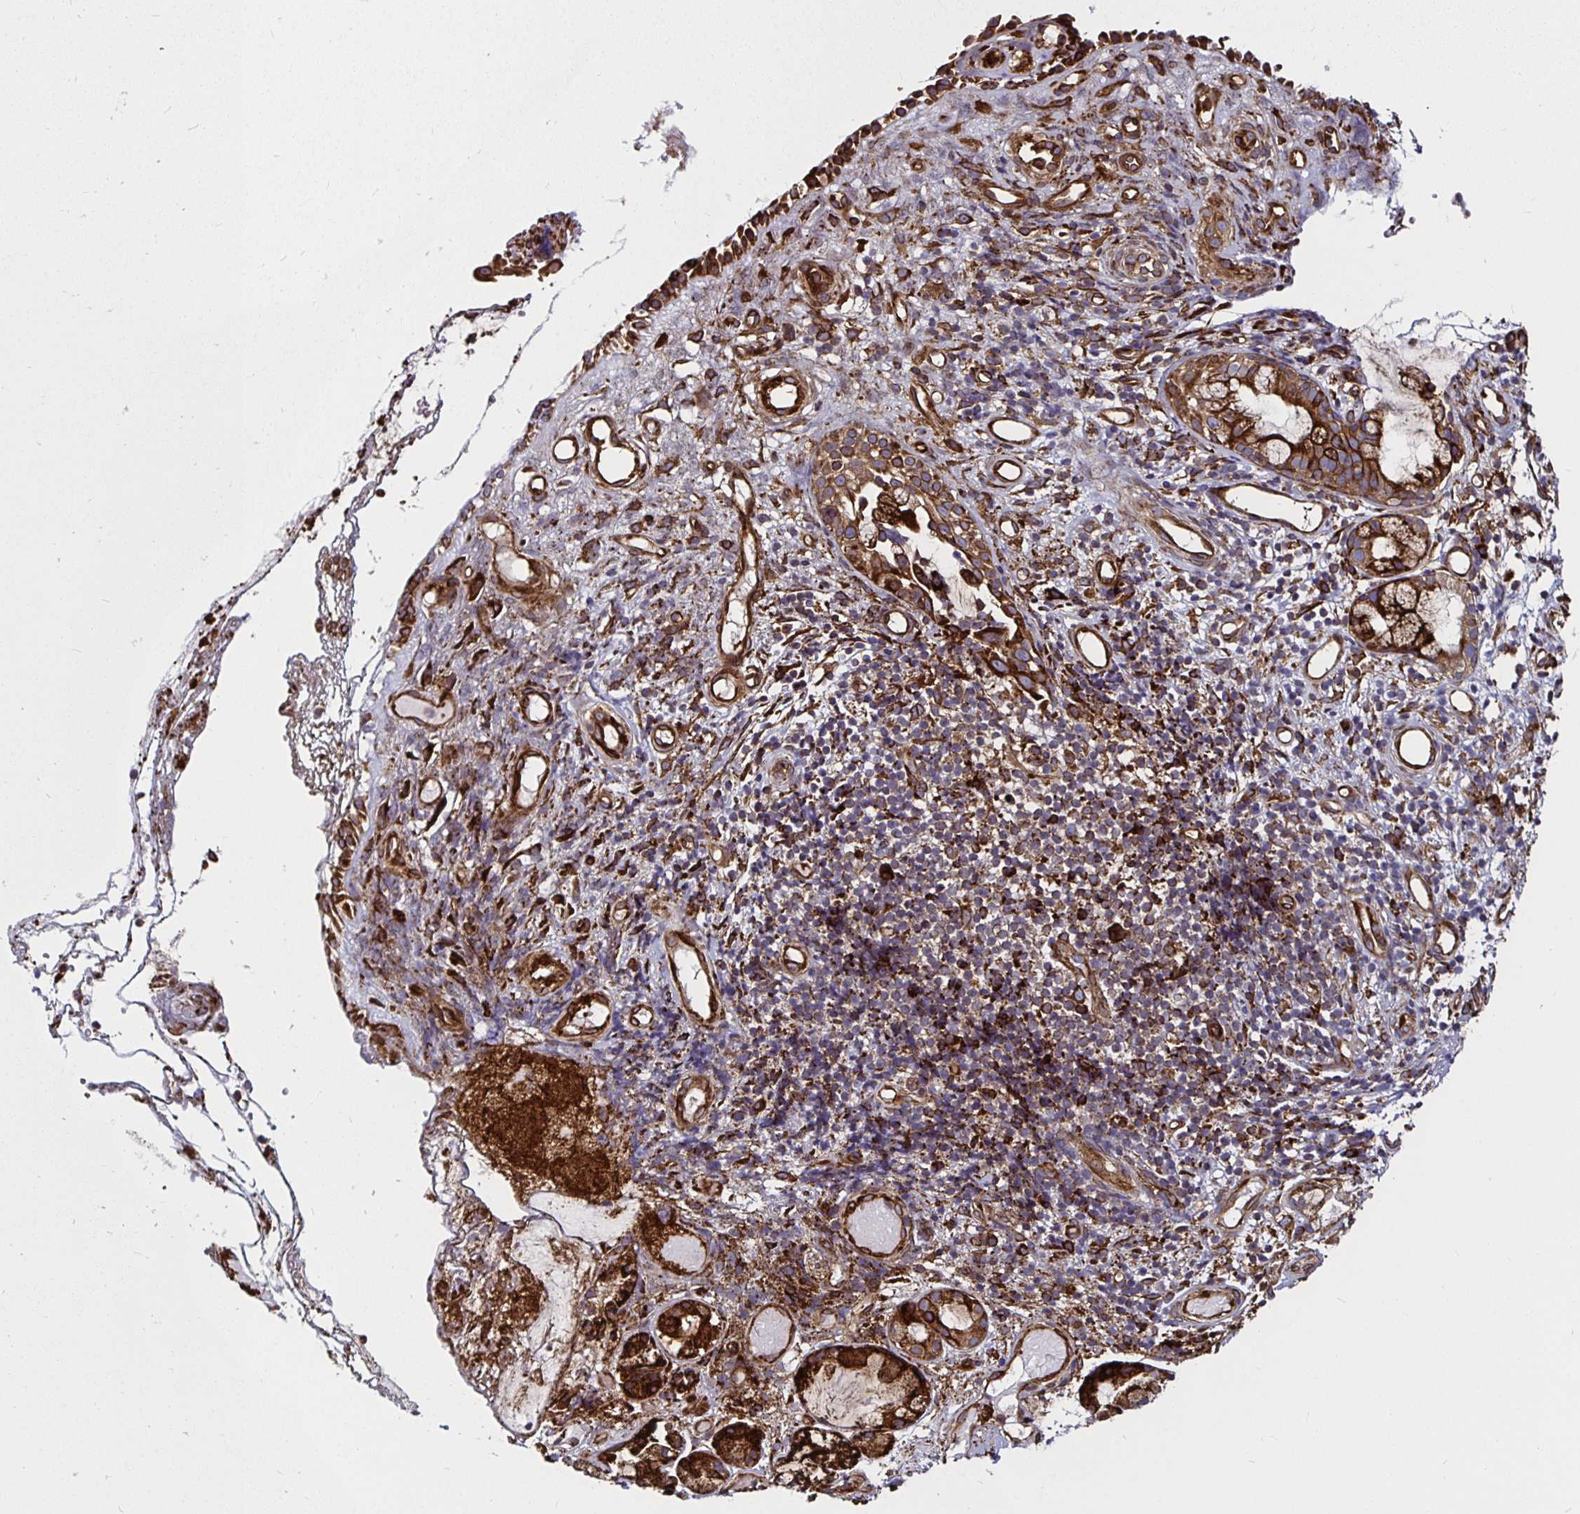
{"staining": {"intensity": "strong", "quantity": ">75%", "location": "cytoplasmic/membranous"}, "tissue": "nasopharynx", "cell_type": "Respiratory epithelial cells", "image_type": "normal", "snomed": [{"axis": "morphology", "description": "Normal tissue, NOS"}, {"axis": "morphology", "description": "Inflammation, NOS"}, {"axis": "topography", "description": "Nasopharynx"}], "caption": "Immunohistochemical staining of normal nasopharynx exhibits high levels of strong cytoplasmic/membranous expression in about >75% of respiratory epithelial cells.", "gene": "SMYD3", "patient": {"sex": "male", "age": 54}}